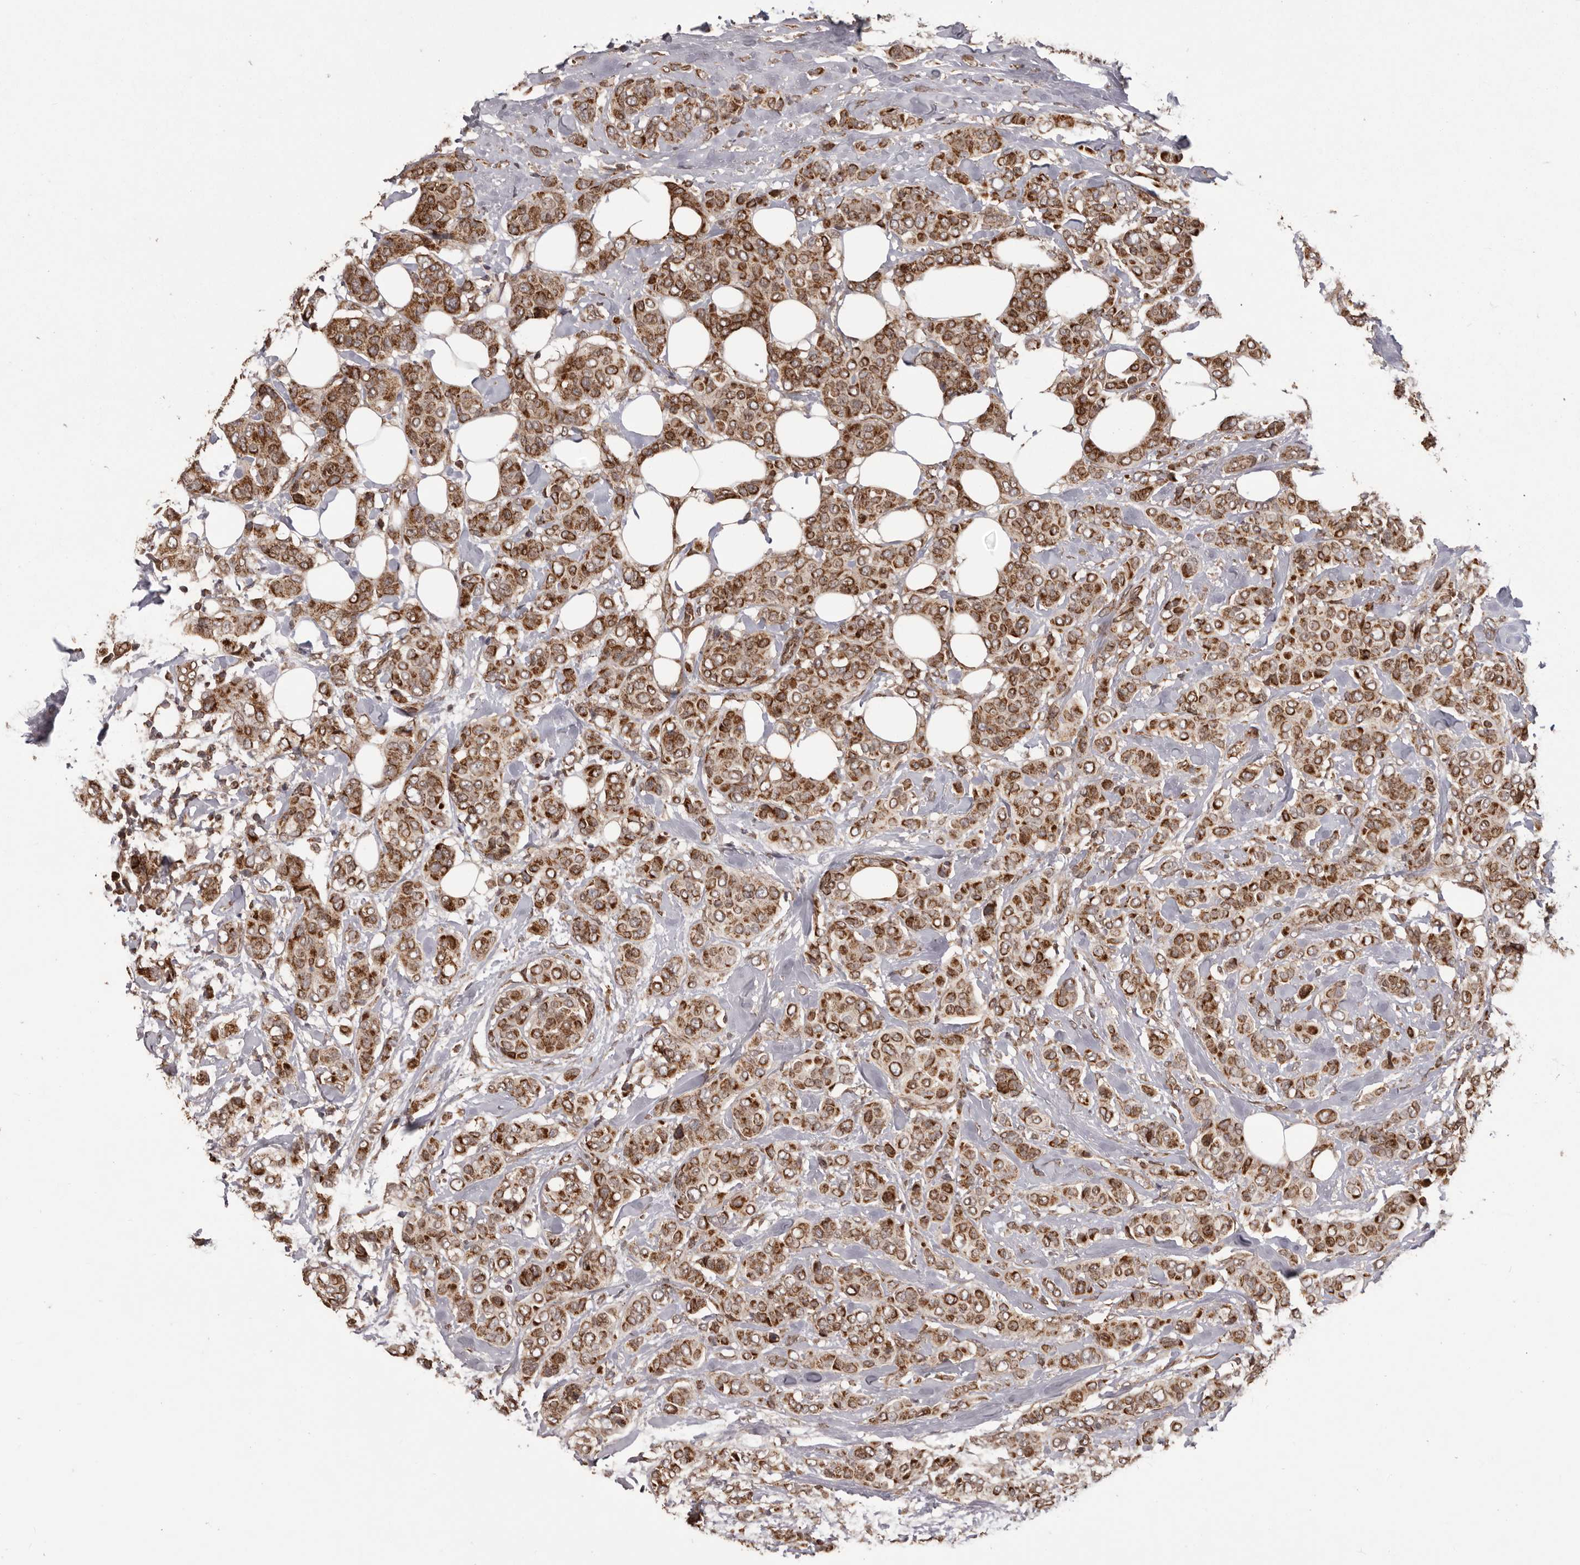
{"staining": {"intensity": "strong", "quantity": ">75%", "location": "cytoplasmic/membranous"}, "tissue": "breast cancer", "cell_type": "Tumor cells", "image_type": "cancer", "snomed": [{"axis": "morphology", "description": "Lobular carcinoma"}, {"axis": "topography", "description": "Breast"}], "caption": "Immunohistochemical staining of breast lobular carcinoma demonstrates strong cytoplasmic/membranous protein expression in about >75% of tumor cells.", "gene": "CHRM2", "patient": {"sex": "female", "age": 51}}